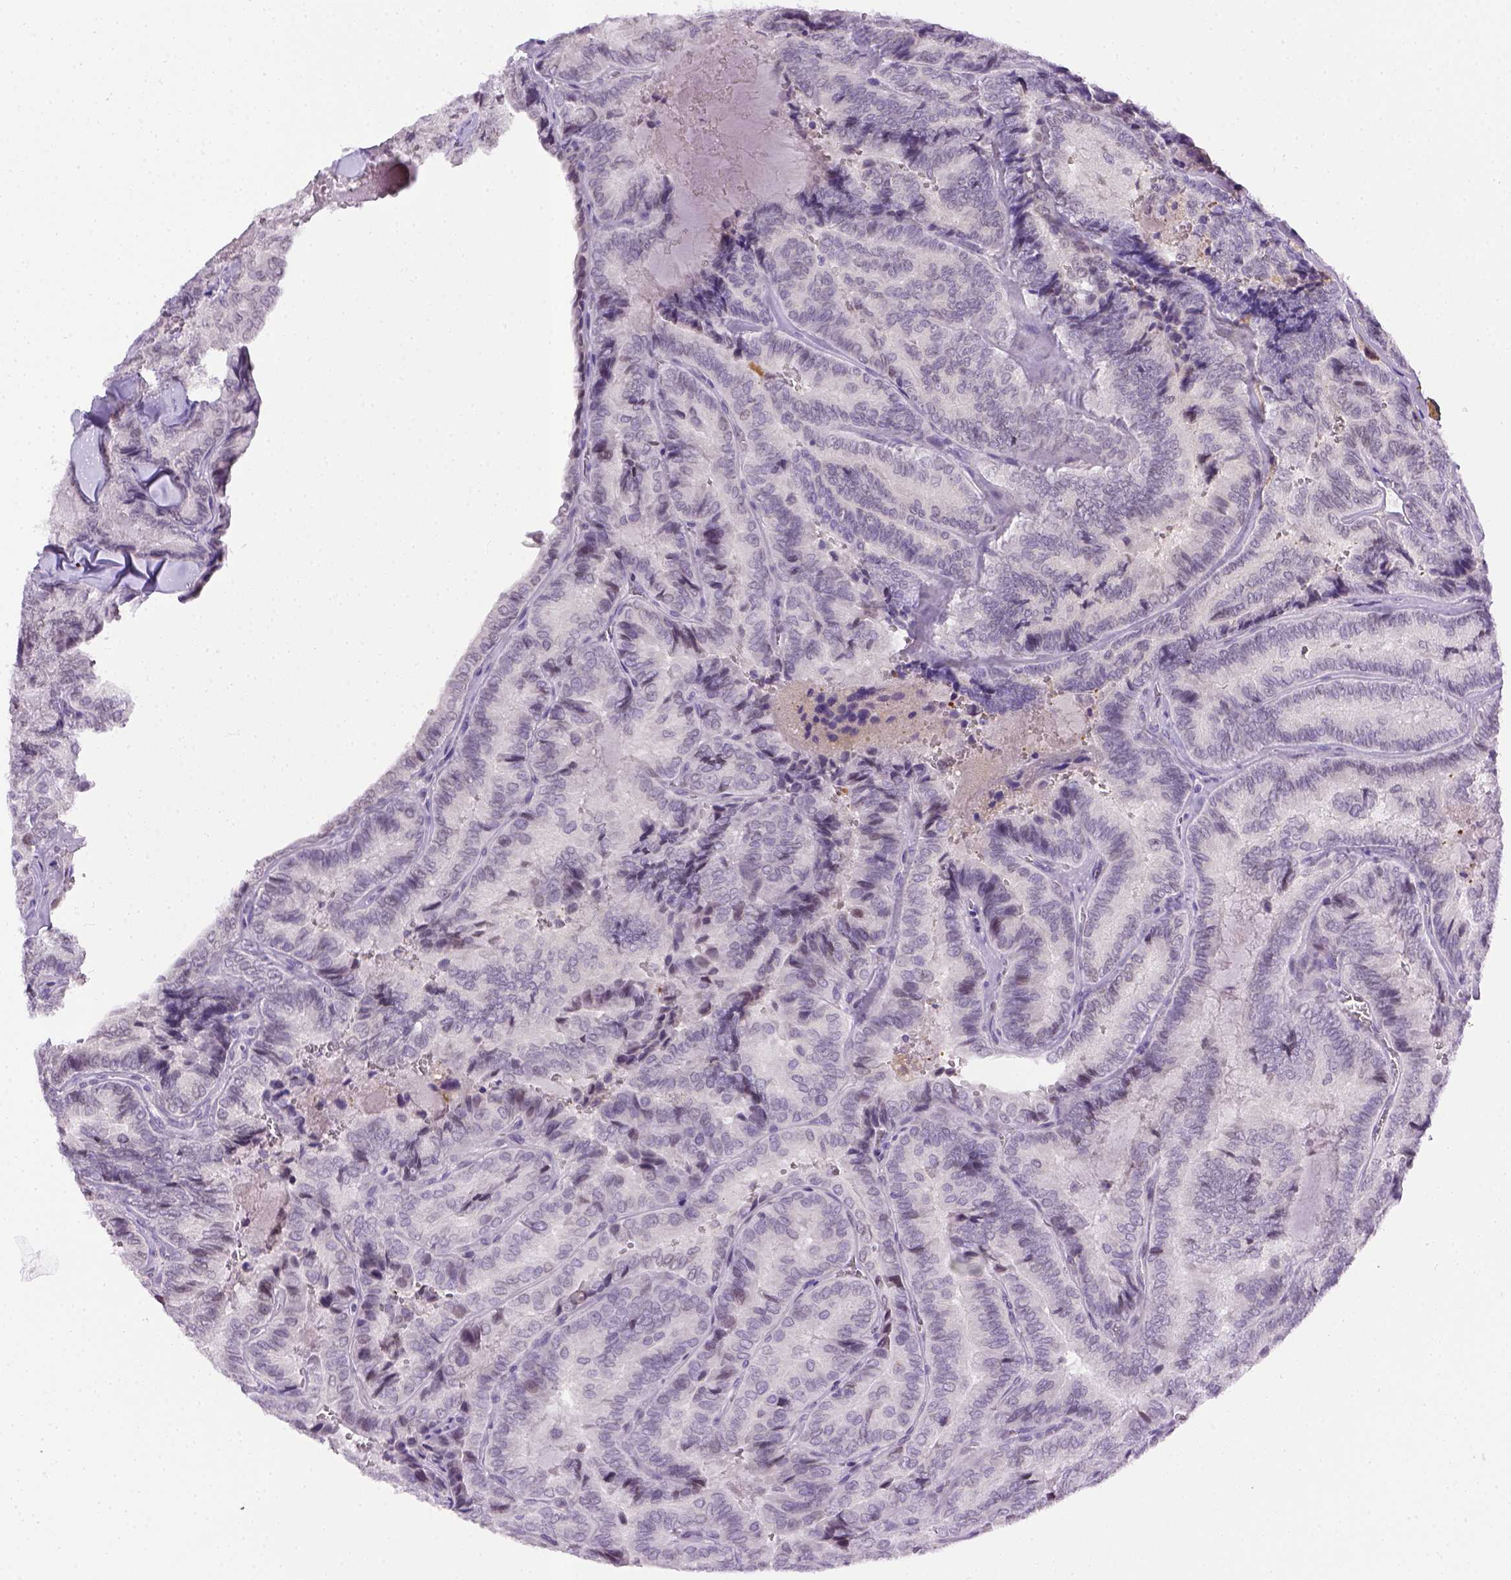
{"staining": {"intensity": "negative", "quantity": "none", "location": "none"}, "tissue": "thyroid cancer", "cell_type": "Tumor cells", "image_type": "cancer", "snomed": [{"axis": "morphology", "description": "Papillary adenocarcinoma, NOS"}, {"axis": "topography", "description": "Thyroid gland"}], "caption": "The image shows no staining of tumor cells in thyroid papillary adenocarcinoma.", "gene": "FAM184B", "patient": {"sex": "female", "age": 75}}